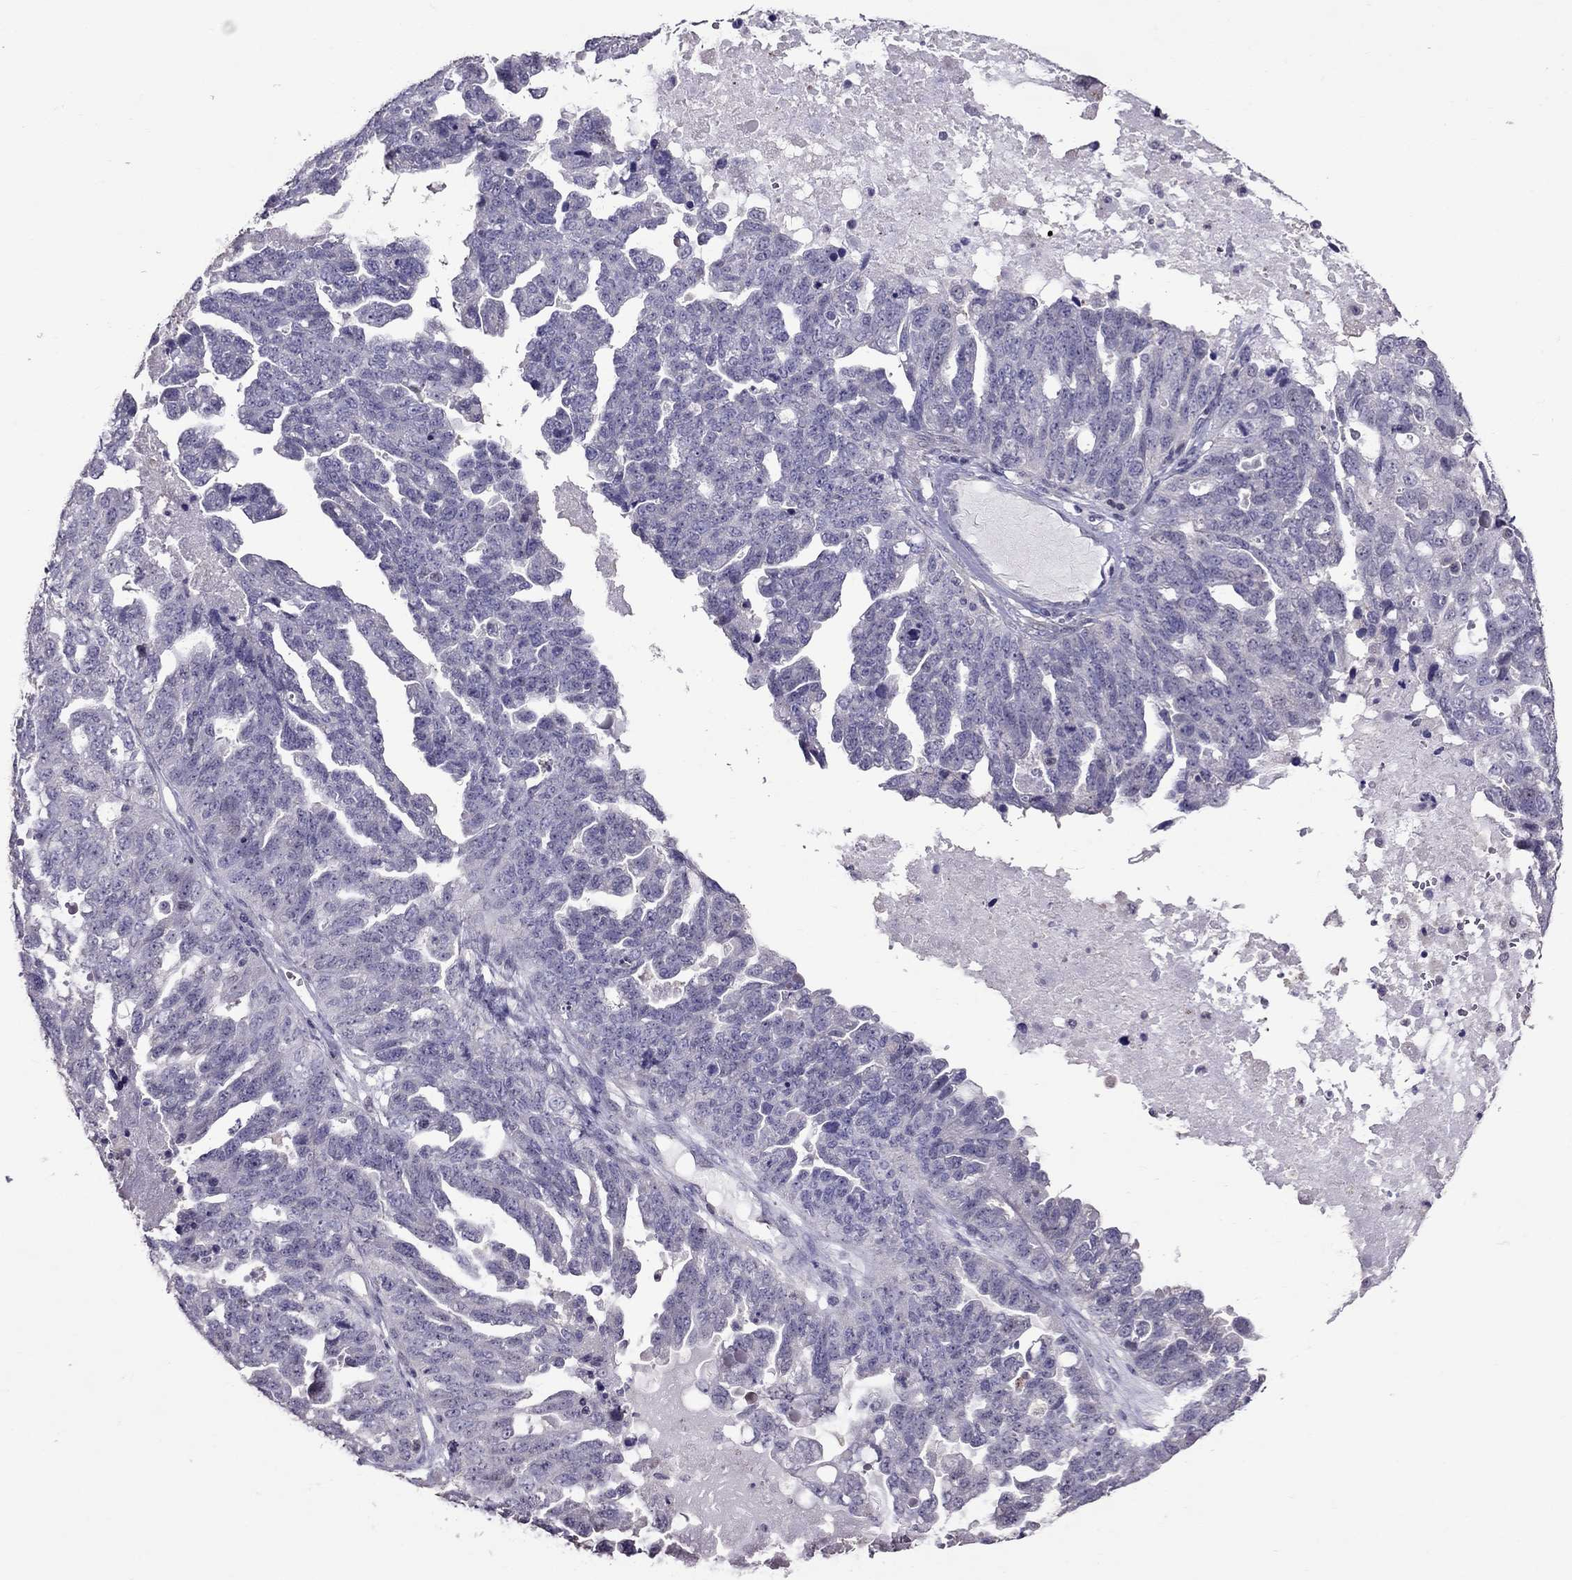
{"staining": {"intensity": "negative", "quantity": "none", "location": "none"}, "tissue": "ovarian cancer", "cell_type": "Tumor cells", "image_type": "cancer", "snomed": [{"axis": "morphology", "description": "Cystadenocarcinoma, serous, NOS"}, {"axis": "topography", "description": "Ovary"}], "caption": "Immunohistochemical staining of serous cystadenocarcinoma (ovarian) exhibits no significant positivity in tumor cells.", "gene": "LRRC46", "patient": {"sex": "female", "age": 71}}